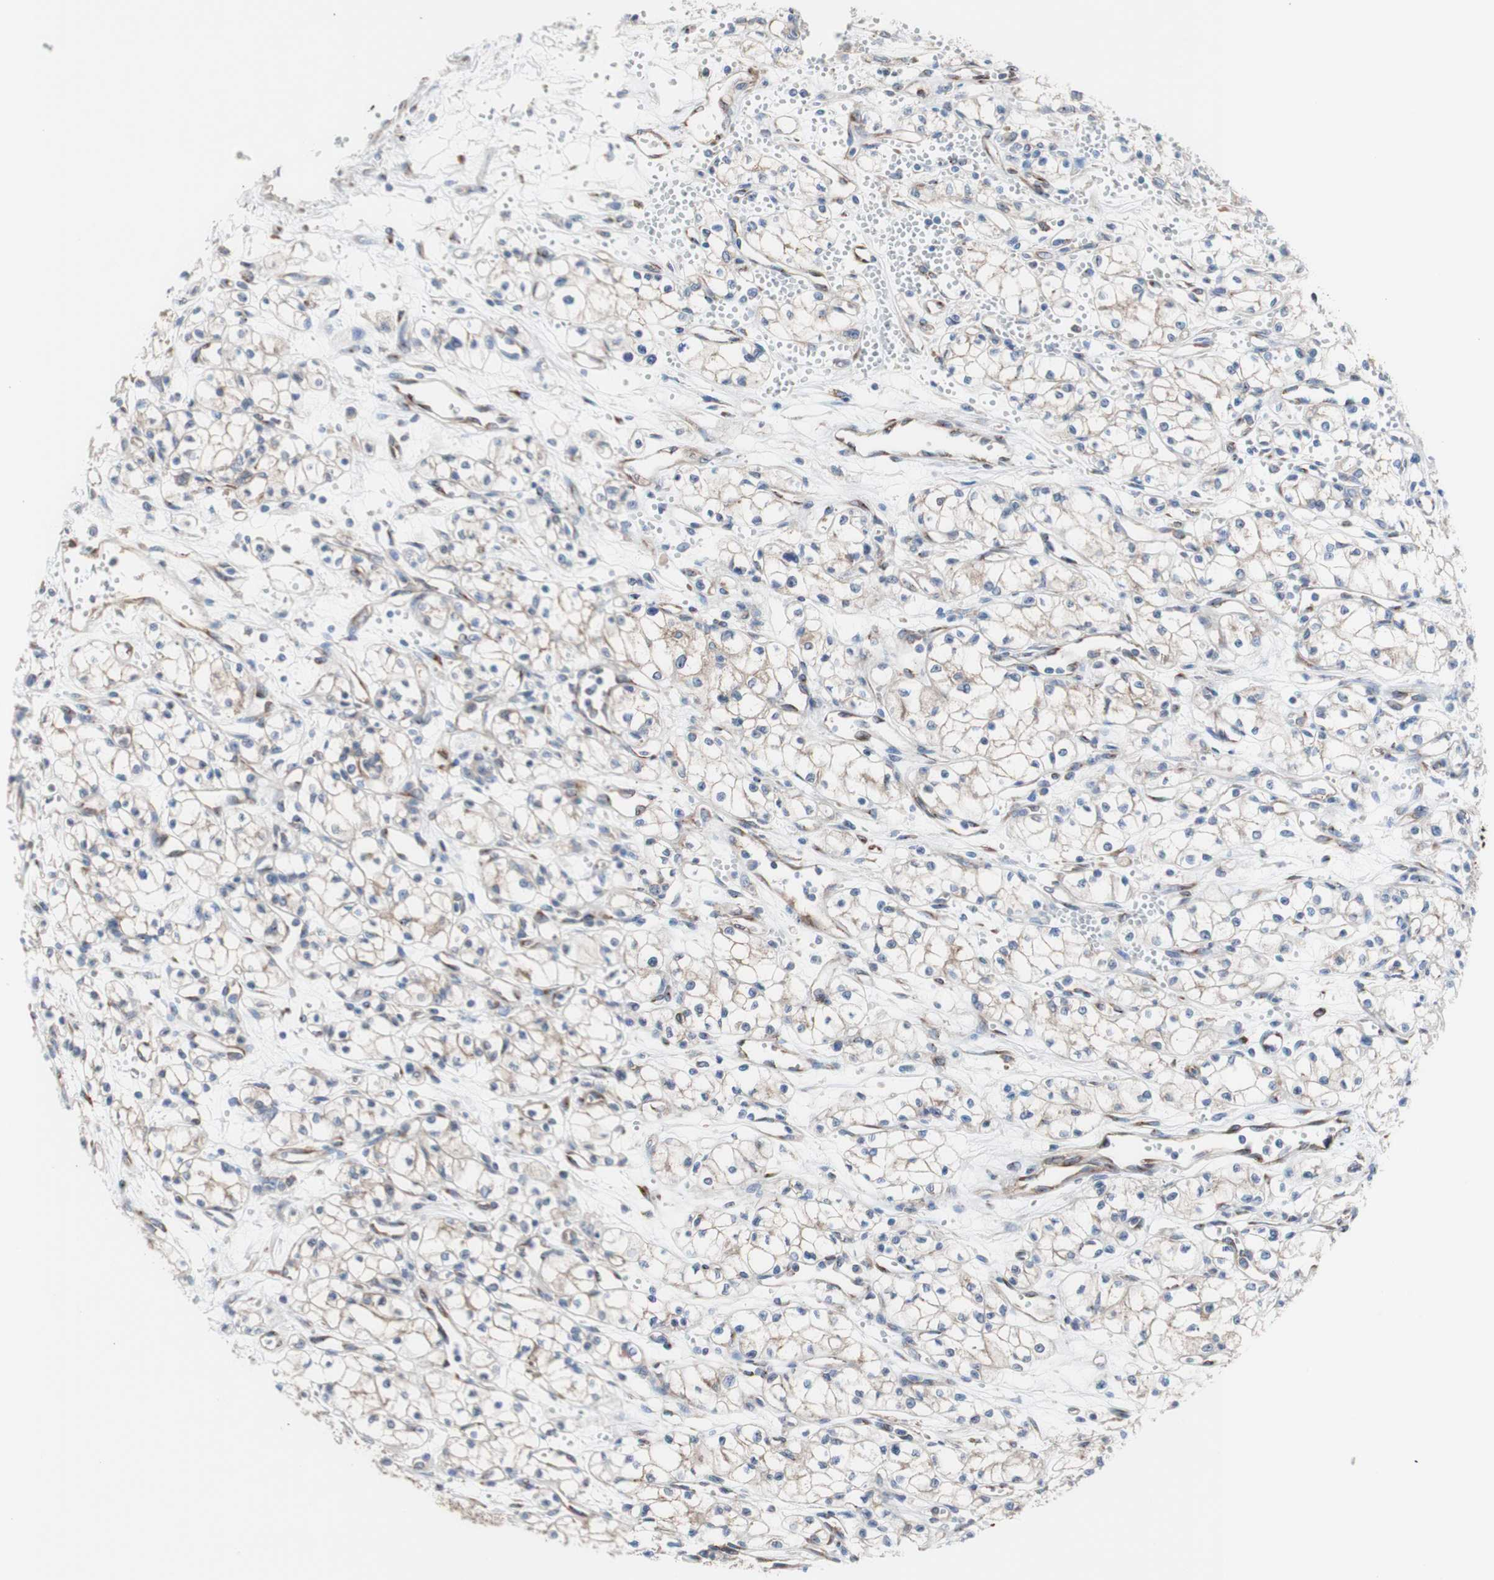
{"staining": {"intensity": "weak", "quantity": ">75%", "location": "cytoplasmic/membranous"}, "tissue": "renal cancer", "cell_type": "Tumor cells", "image_type": "cancer", "snomed": [{"axis": "morphology", "description": "Normal tissue, NOS"}, {"axis": "morphology", "description": "Adenocarcinoma, NOS"}, {"axis": "topography", "description": "Kidney"}], "caption": "DAB (3,3'-diaminobenzidine) immunohistochemical staining of renal cancer (adenocarcinoma) reveals weak cytoplasmic/membranous protein staining in about >75% of tumor cells. The staining was performed using DAB, with brown indicating positive protein expression. Nuclei are stained blue with hematoxylin.", "gene": "LRIG3", "patient": {"sex": "male", "age": 59}}